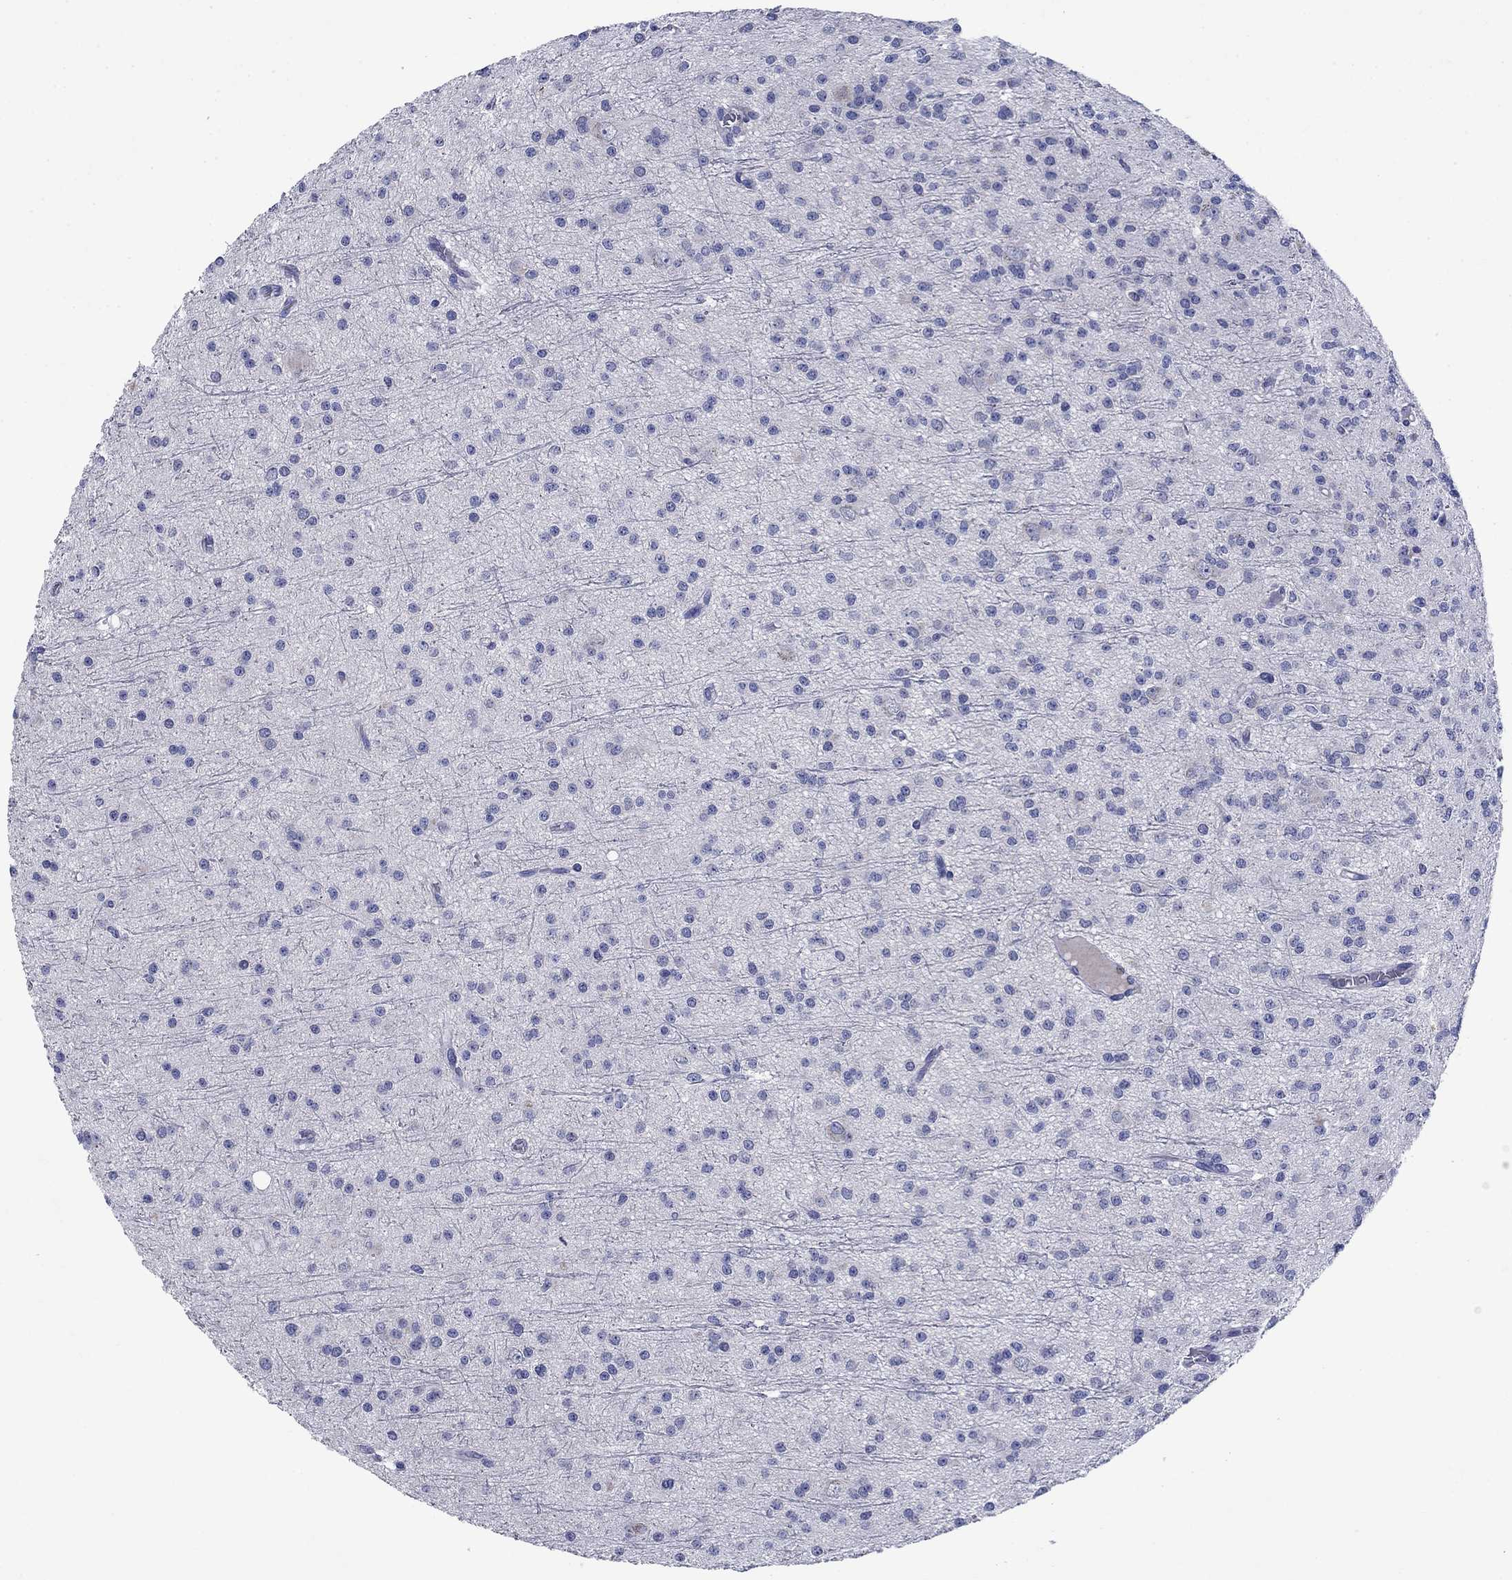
{"staining": {"intensity": "negative", "quantity": "none", "location": "none"}, "tissue": "glioma", "cell_type": "Tumor cells", "image_type": "cancer", "snomed": [{"axis": "morphology", "description": "Glioma, malignant, Low grade"}, {"axis": "topography", "description": "Brain"}], "caption": "Immunohistochemistry (IHC) of human glioma displays no expression in tumor cells.", "gene": "SULT2B1", "patient": {"sex": "male", "age": 27}}